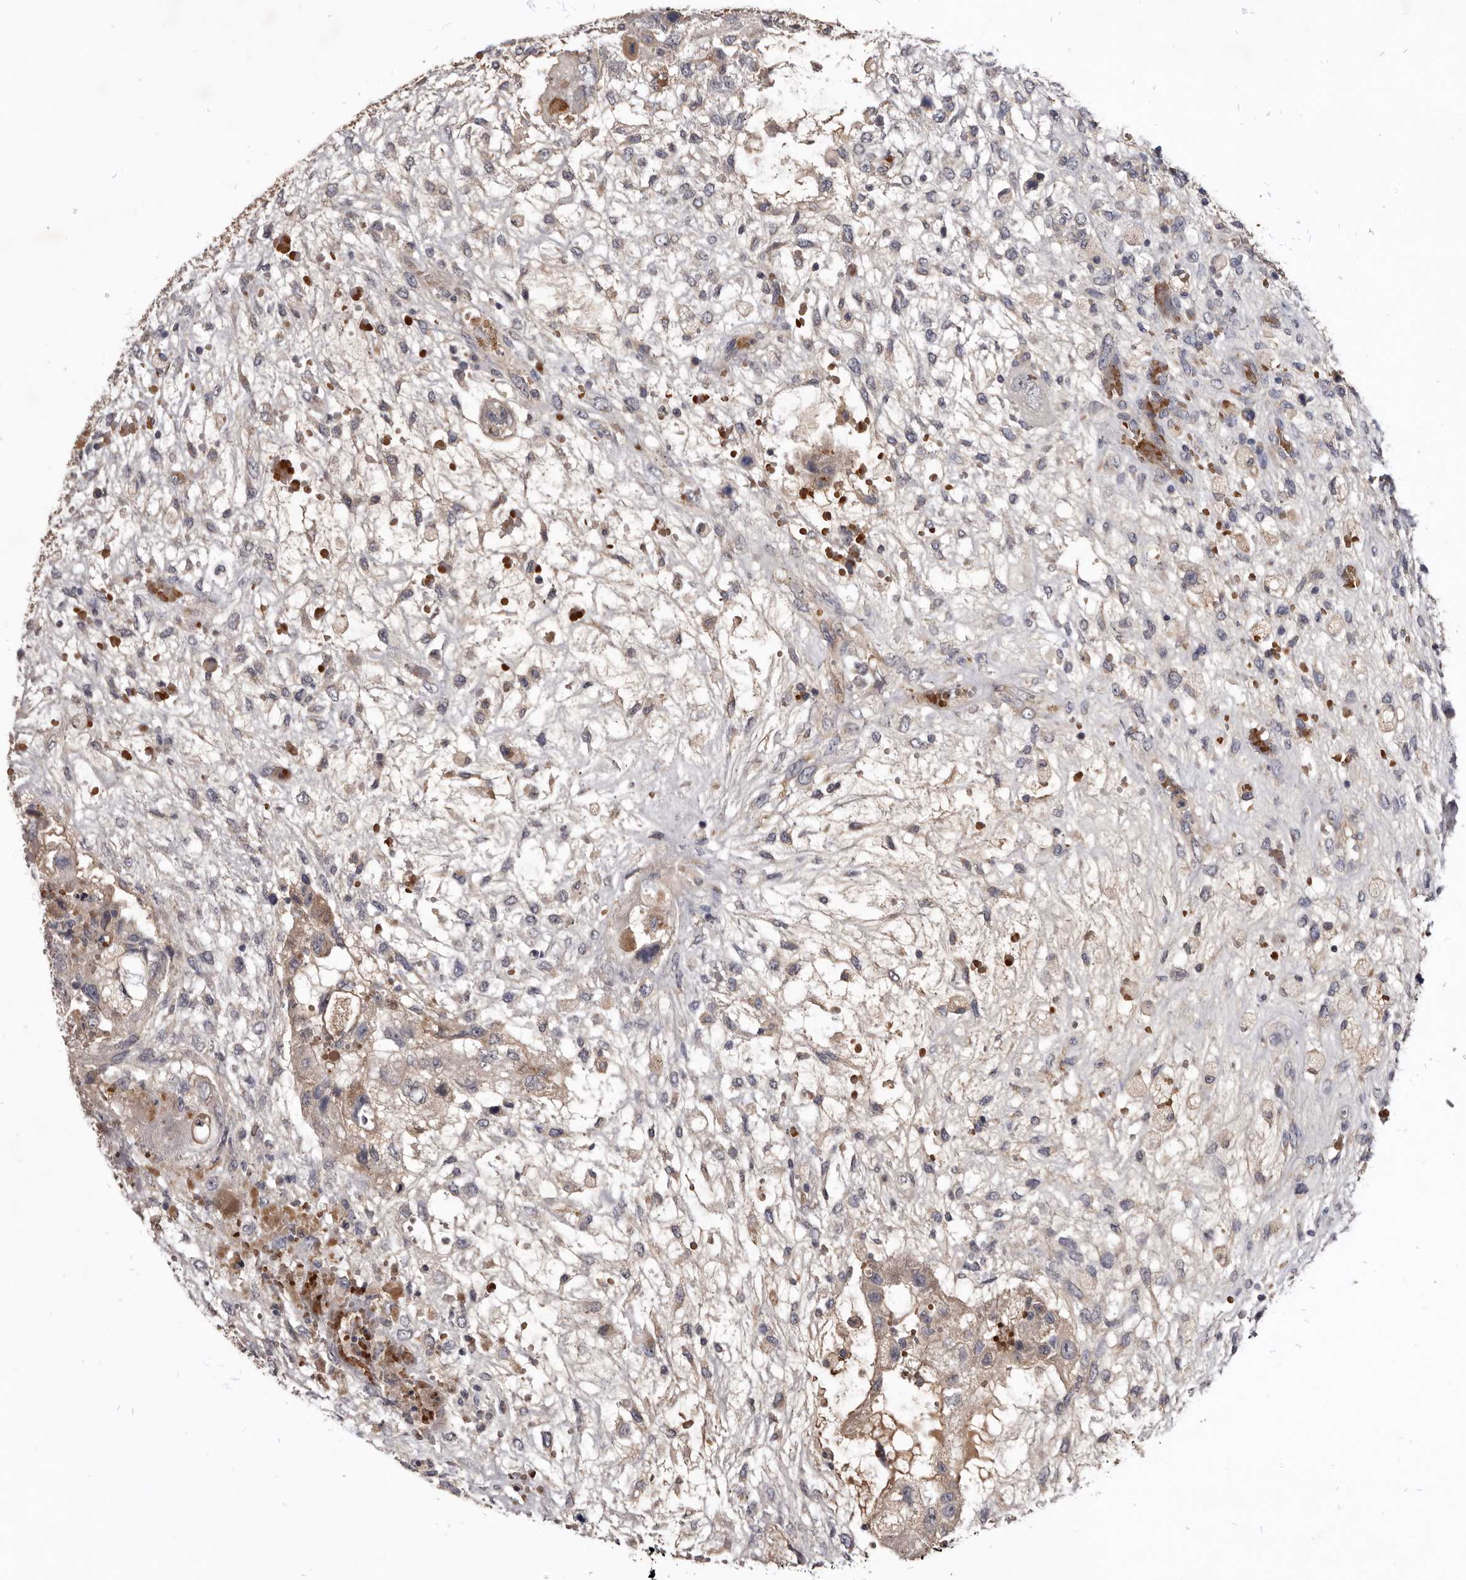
{"staining": {"intensity": "weak", "quantity": "<25%", "location": "cytoplasmic/membranous"}, "tissue": "testis cancer", "cell_type": "Tumor cells", "image_type": "cancer", "snomed": [{"axis": "morphology", "description": "Carcinoma, Embryonal, NOS"}, {"axis": "topography", "description": "Testis"}], "caption": "IHC of human embryonal carcinoma (testis) displays no staining in tumor cells.", "gene": "NENF", "patient": {"sex": "male", "age": 36}}